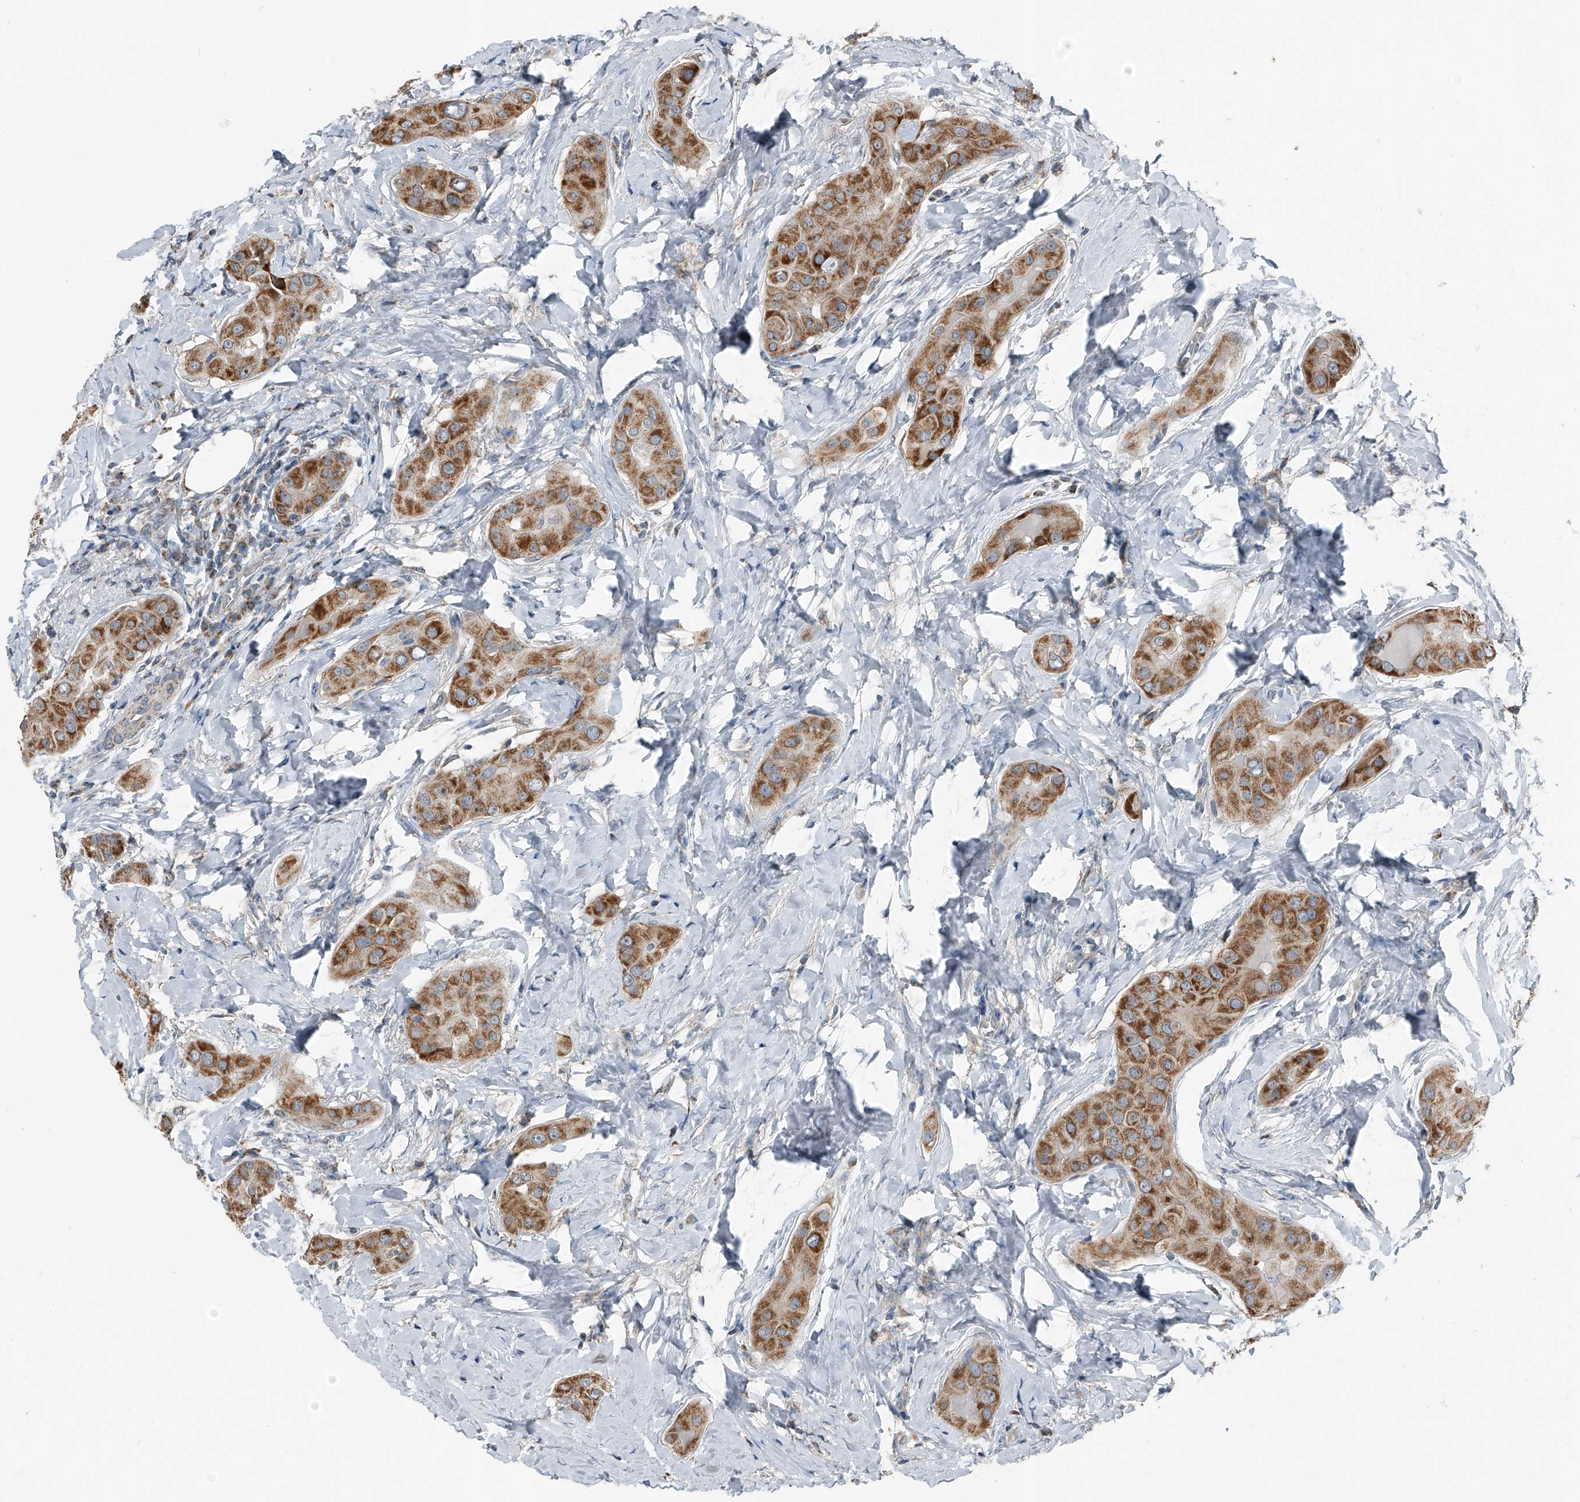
{"staining": {"intensity": "strong", "quantity": ">75%", "location": "cytoplasmic/membranous"}, "tissue": "thyroid cancer", "cell_type": "Tumor cells", "image_type": "cancer", "snomed": [{"axis": "morphology", "description": "Papillary adenocarcinoma, NOS"}, {"axis": "topography", "description": "Thyroid gland"}], "caption": "The immunohistochemical stain highlights strong cytoplasmic/membranous expression in tumor cells of thyroid papillary adenocarcinoma tissue.", "gene": "CHRNA7", "patient": {"sex": "male", "age": 33}}